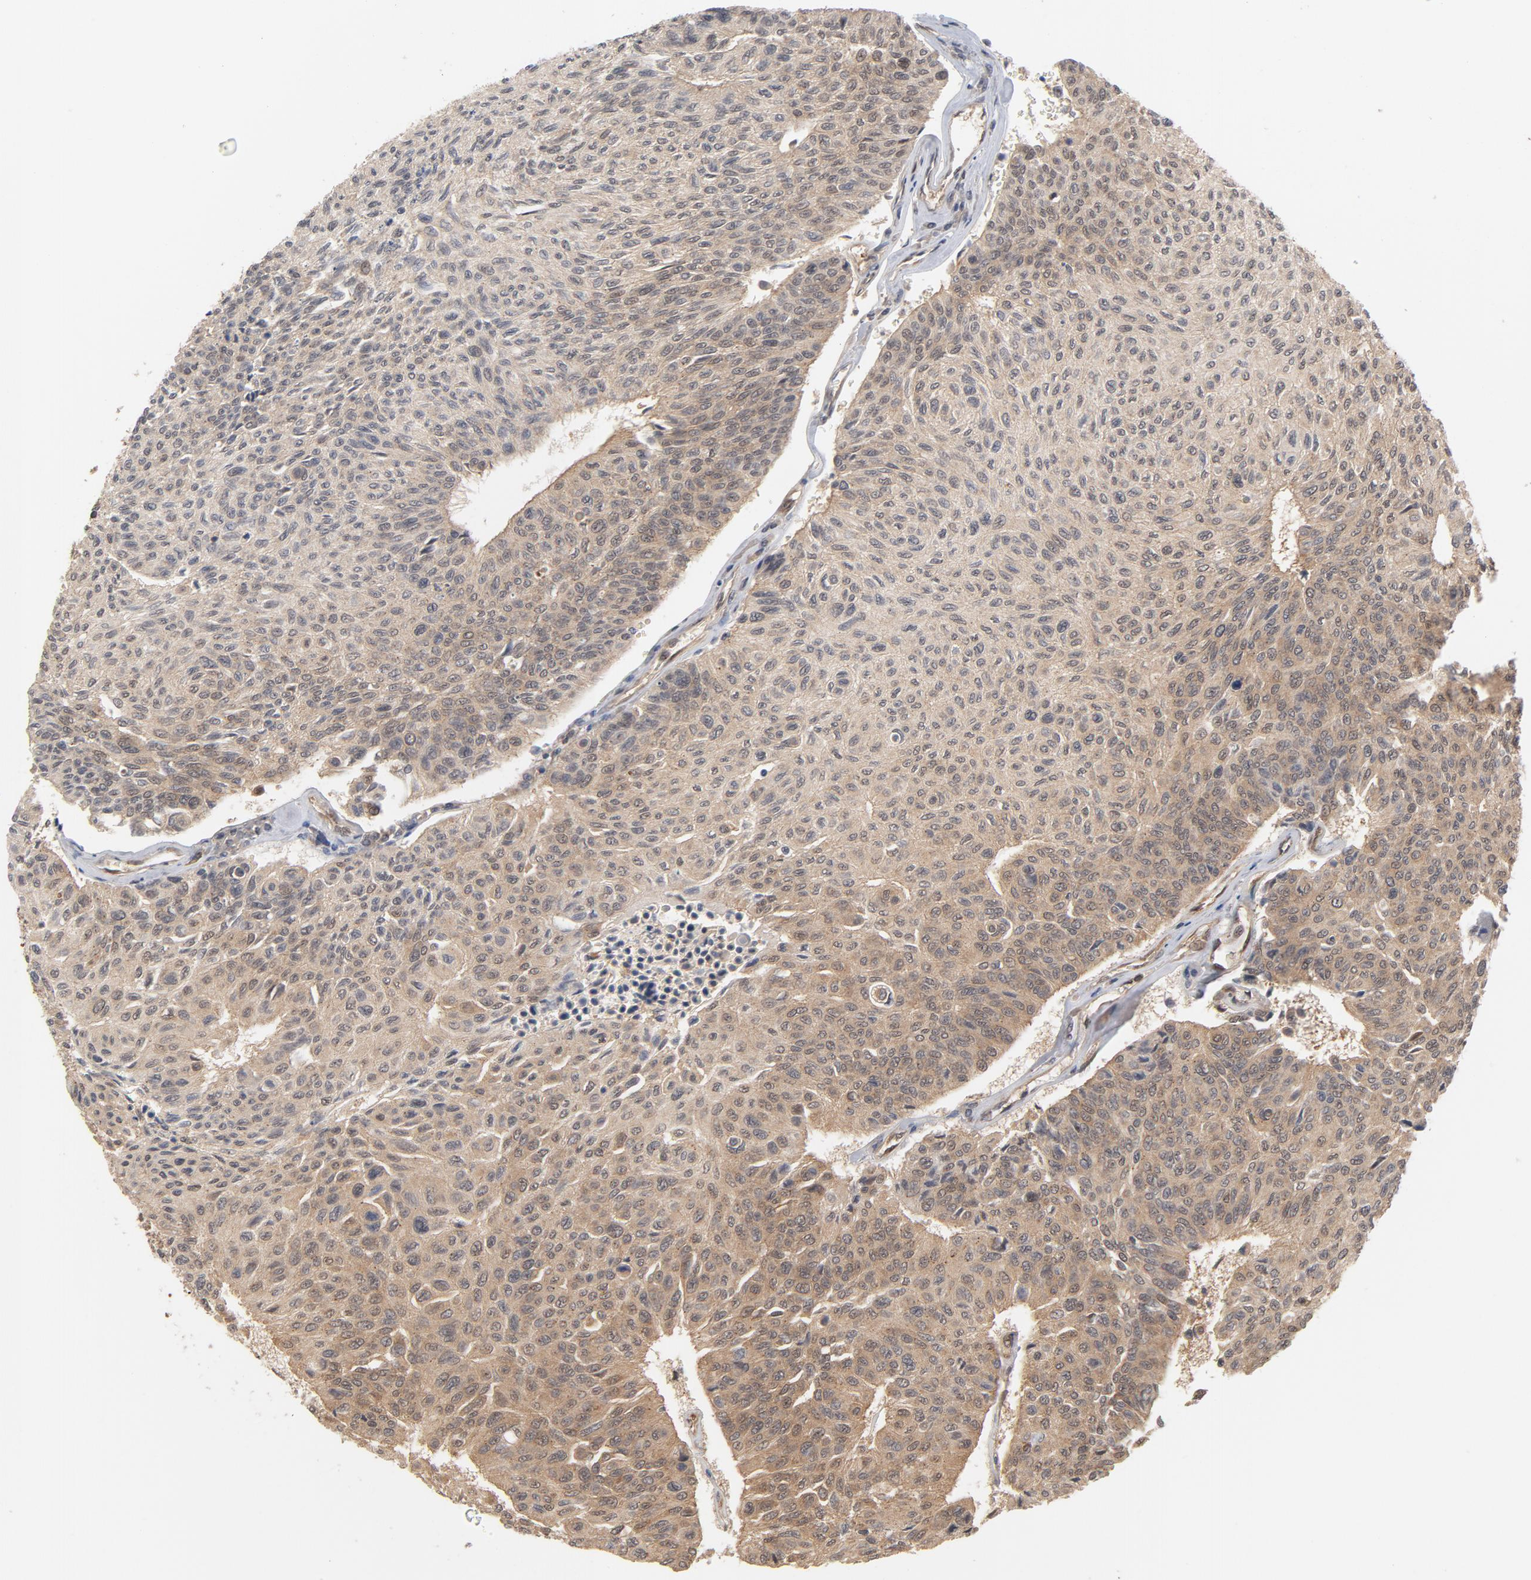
{"staining": {"intensity": "moderate", "quantity": ">75%", "location": "cytoplasmic/membranous"}, "tissue": "urothelial cancer", "cell_type": "Tumor cells", "image_type": "cancer", "snomed": [{"axis": "morphology", "description": "Urothelial carcinoma, High grade"}, {"axis": "topography", "description": "Urinary bladder"}], "caption": "Protein staining displays moderate cytoplasmic/membranous expression in approximately >75% of tumor cells in urothelial cancer.", "gene": "CDC37", "patient": {"sex": "male", "age": 66}}